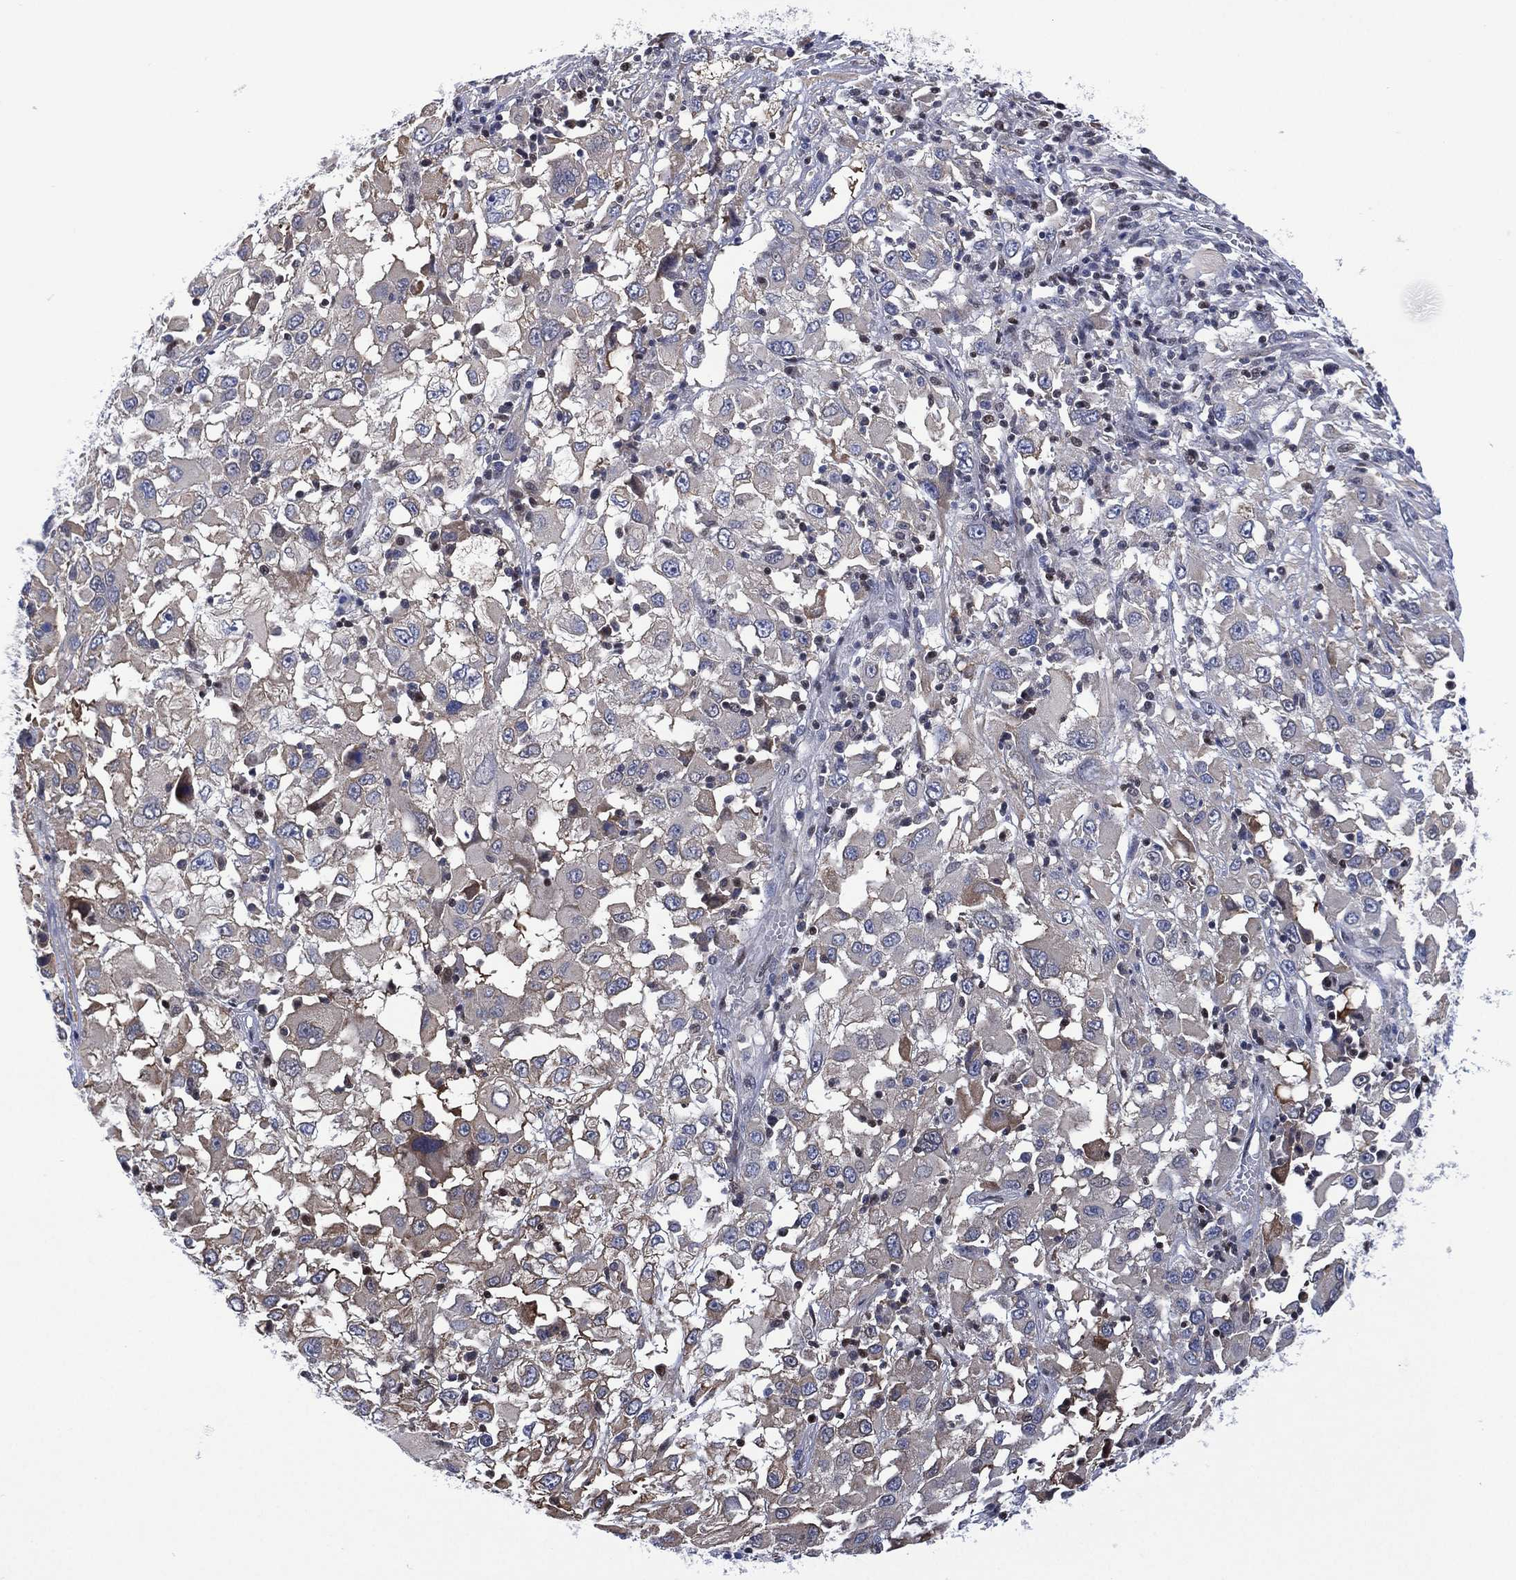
{"staining": {"intensity": "weak", "quantity": "<25%", "location": "cytoplasmic/membranous"}, "tissue": "melanoma", "cell_type": "Tumor cells", "image_type": "cancer", "snomed": [{"axis": "morphology", "description": "Malignant melanoma, Metastatic site"}, {"axis": "topography", "description": "Soft tissue"}], "caption": "Tumor cells show no significant protein positivity in malignant melanoma (metastatic site).", "gene": "SLC4A4", "patient": {"sex": "male", "age": 50}}